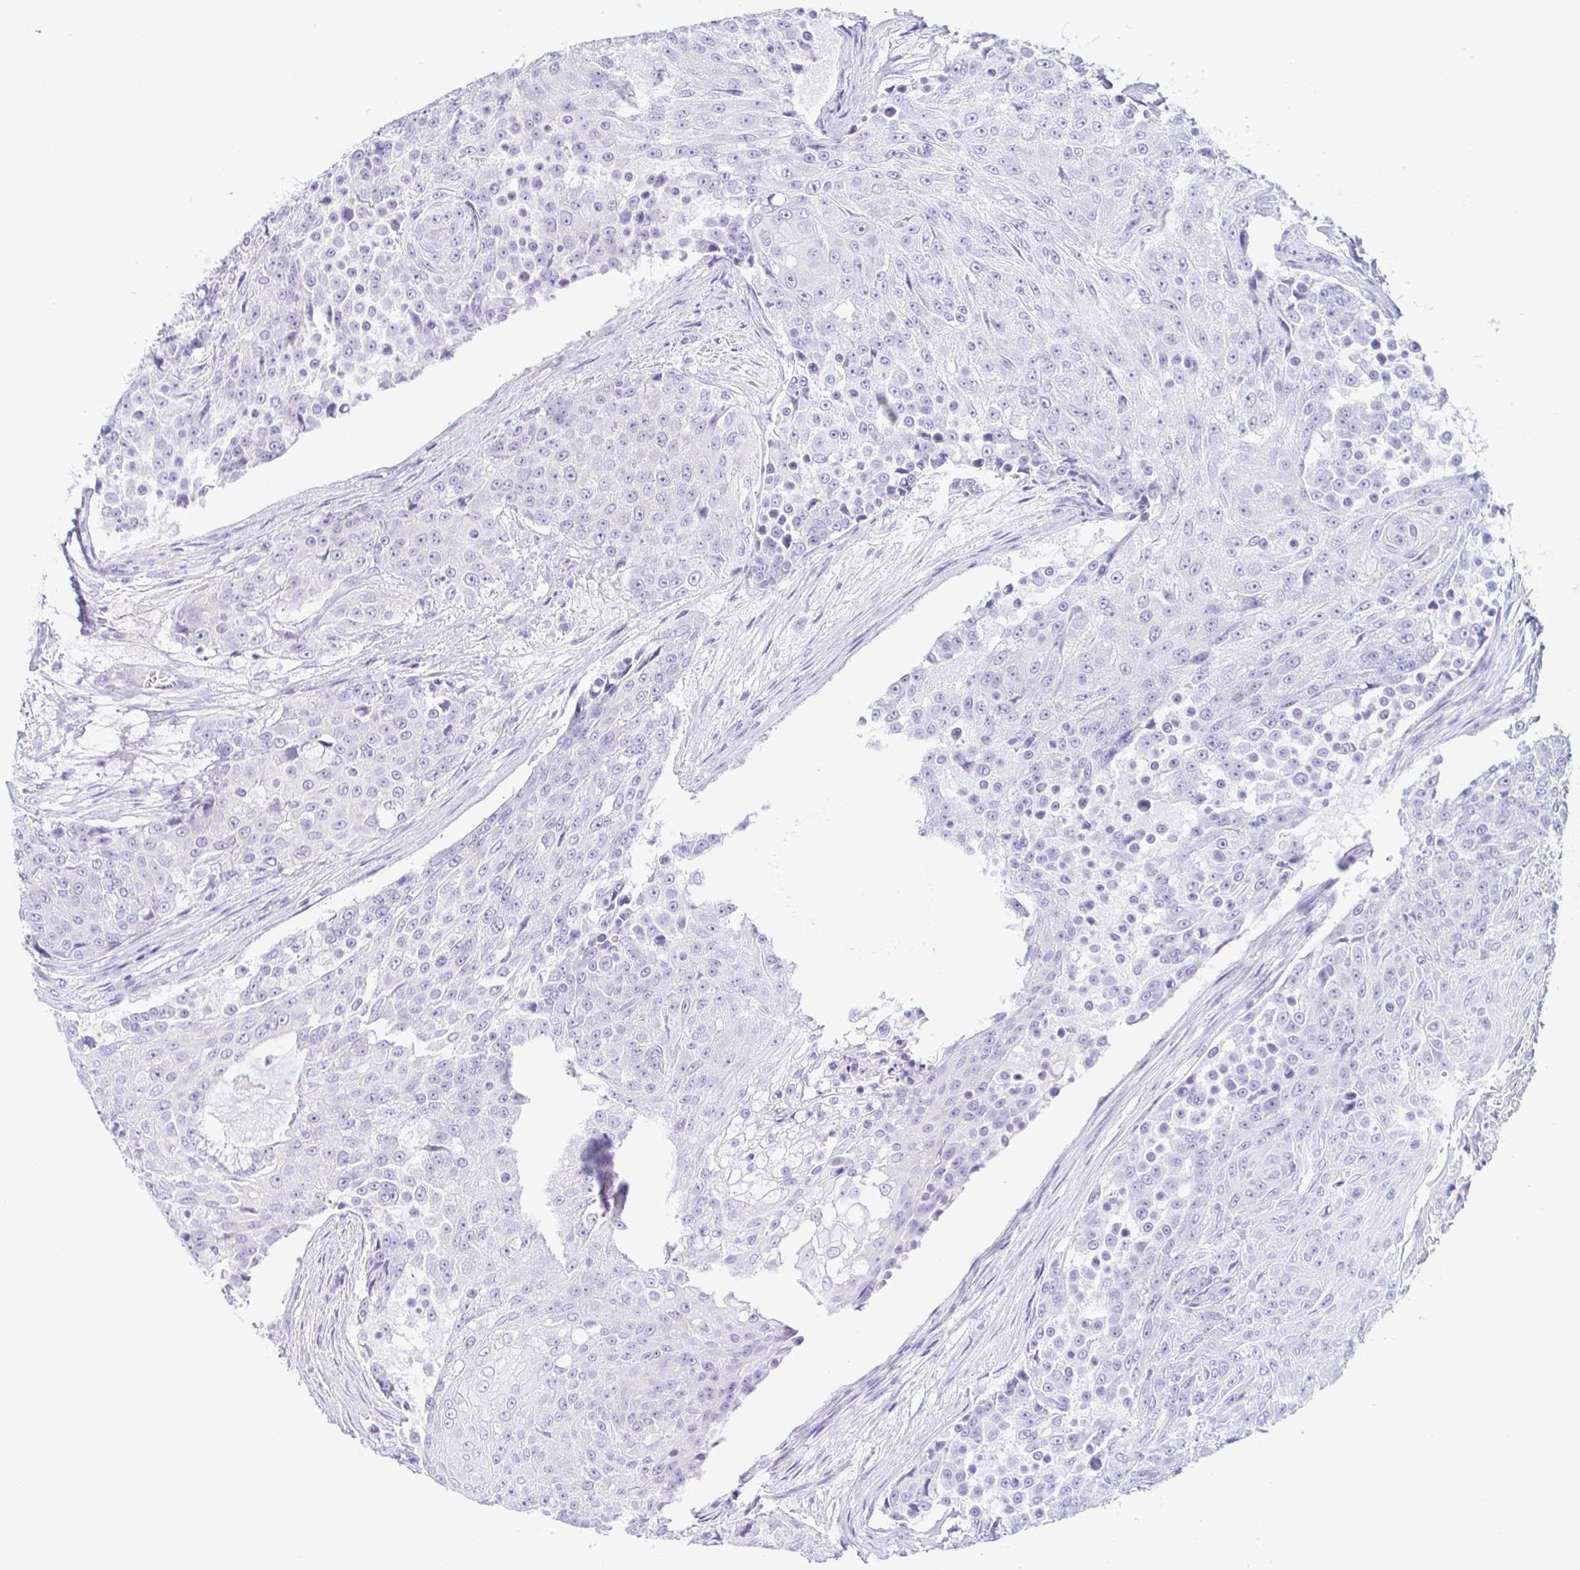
{"staining": {"intensity": "negative", "quantity": "none", "location": "none"}, "tissue": "urothelial cancer", "cell_type": "Tumor cells", "image_type": "cancer", "snomed": [{"axis": "morphology", "description": "Urothelial carcinoma, High grade"}, {"axis": "topography", "description": "Urinary bladder"}], "caption": "Protein analysis of urothelial cancer demonstrates no significant expression in tumor cells.", "gene": "PINLYP", "patient": {"sex": "female", "age": 63}}